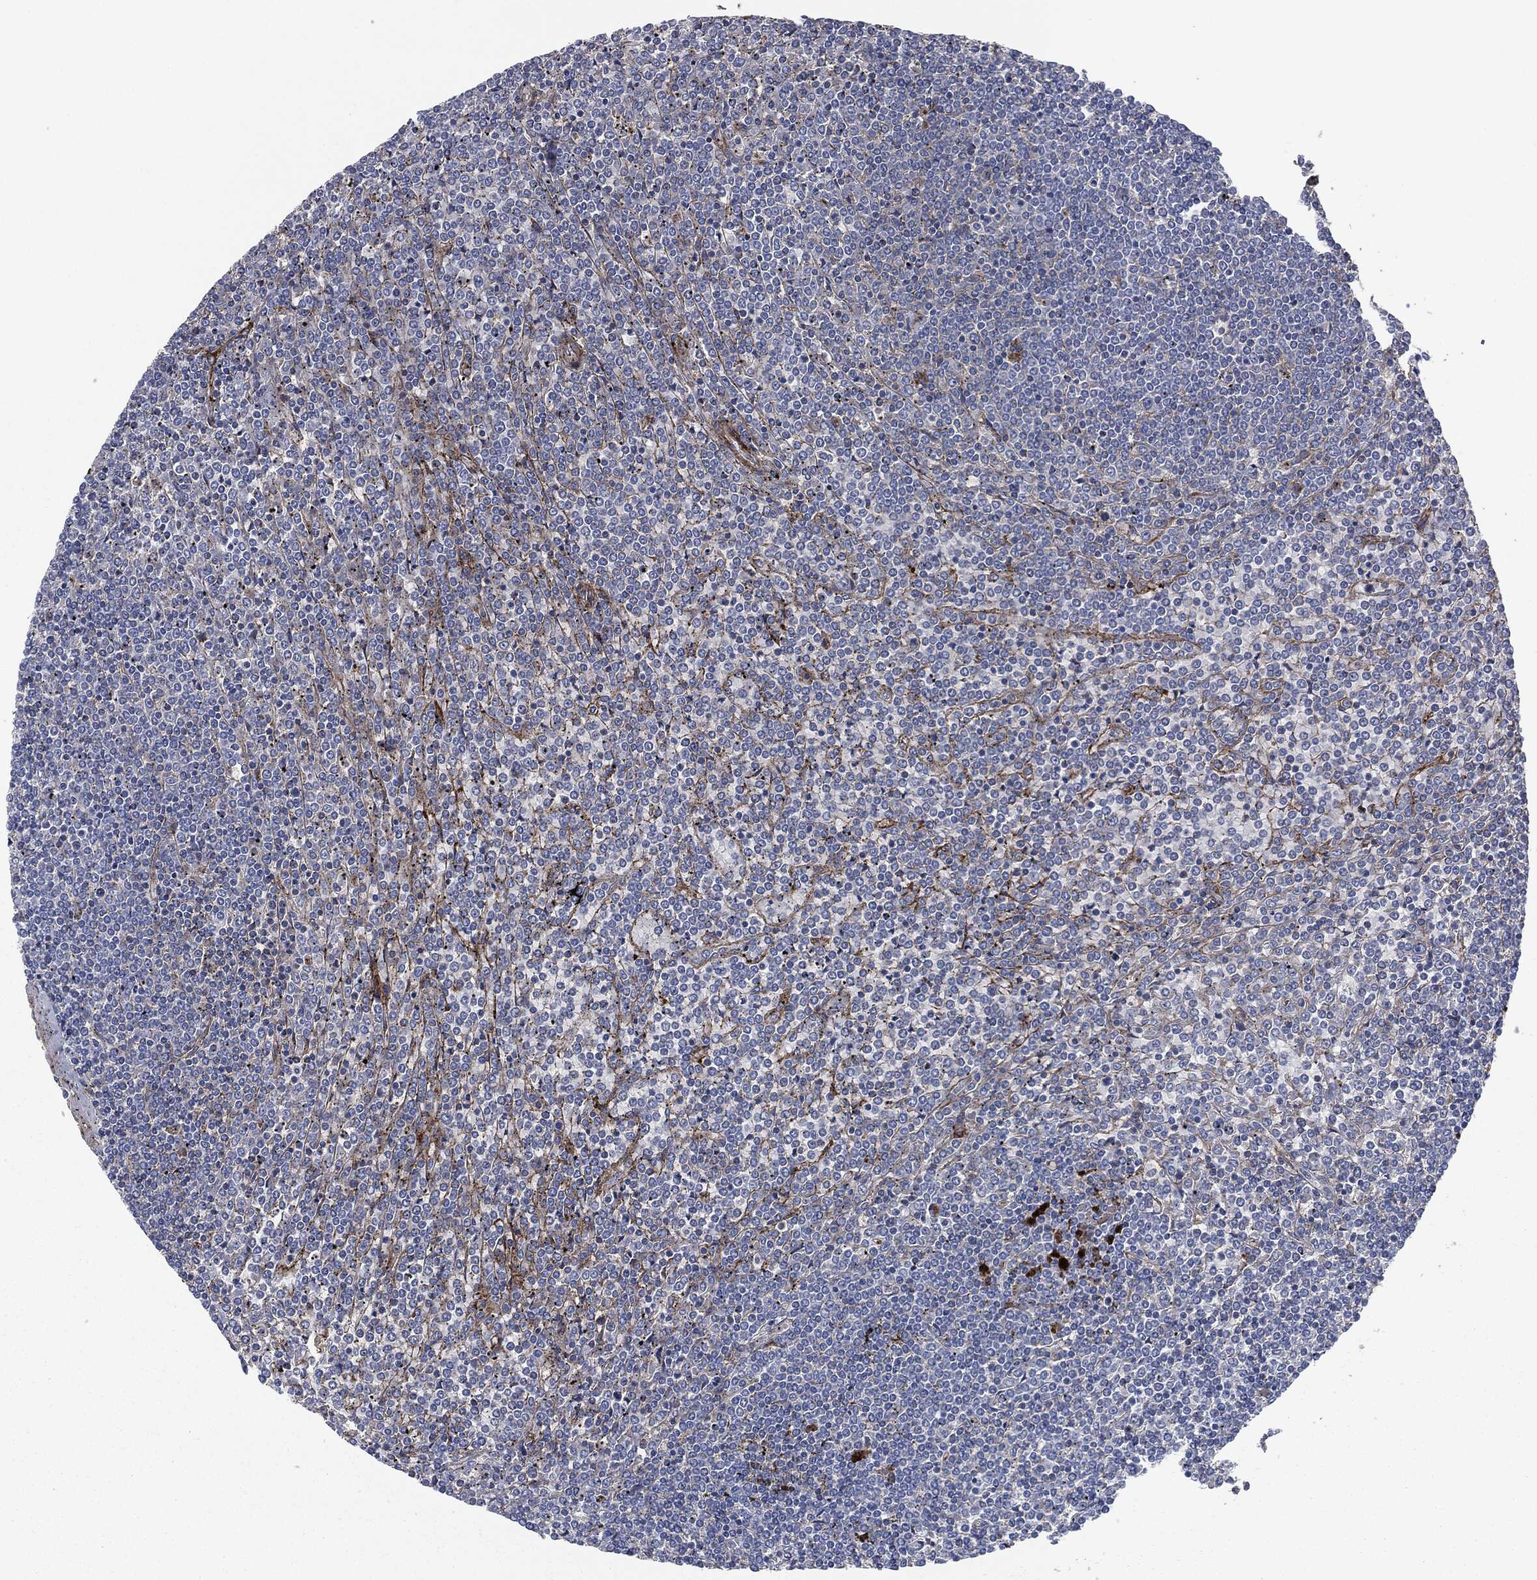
{"staining": {"intensity": "negative", "quantity": "none", "location": "none"}, "tissue": "lymphoma", "cell_type": "Tumor cells", "image_type": "cancer", "snomed": [{"axis": "morphology", "description": "Malignant lymphoma, non-Hodgkin's type, Low grade"}, {"axis": "topography", "description": "Spleen"}], "caption": "Human lymphoma stained for a protein using IHC exhibits no positivity in tumor cells.", "gene": "APOB", "patient": {"sex": "female", "age": 19}}